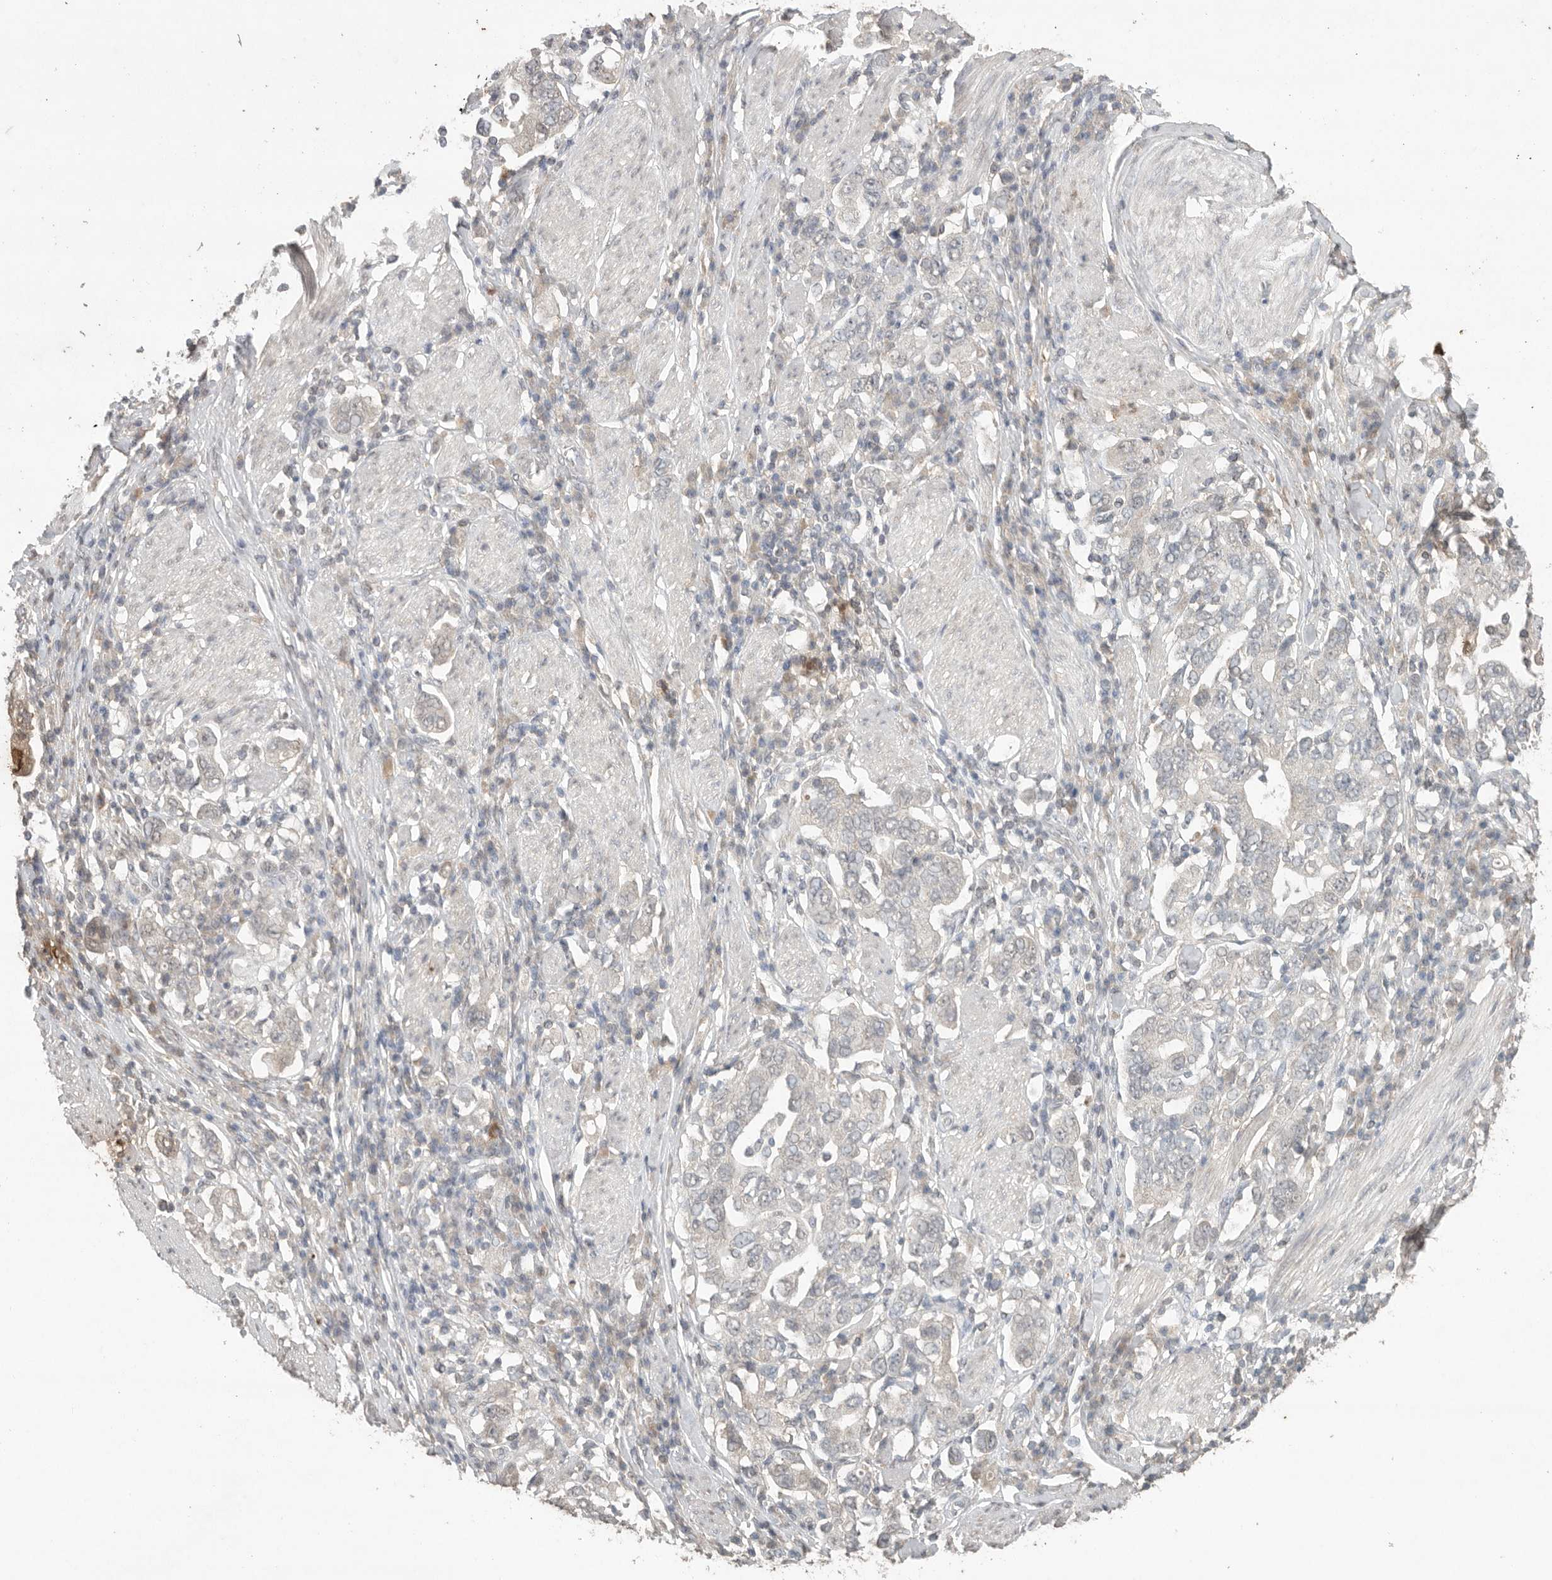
{"staining": {"intensity": "negative", "quantity": "none", "location": "none"}, "tissue": "stomach cancer", "cell_type": "Tumor cells", "image_type": "cancer", "snomed": [{"axis": "morphology", "description": "Adenocarcinoma, NOS"}, {"axis": "topography", "description": "Stomach, upper"}], "caption": "Tumor cells are negative for brown protein staining in stomach cancer (adenocarcinoma).", "gene": "KLK5", "patient": {"sex": "male", "age": 62}}